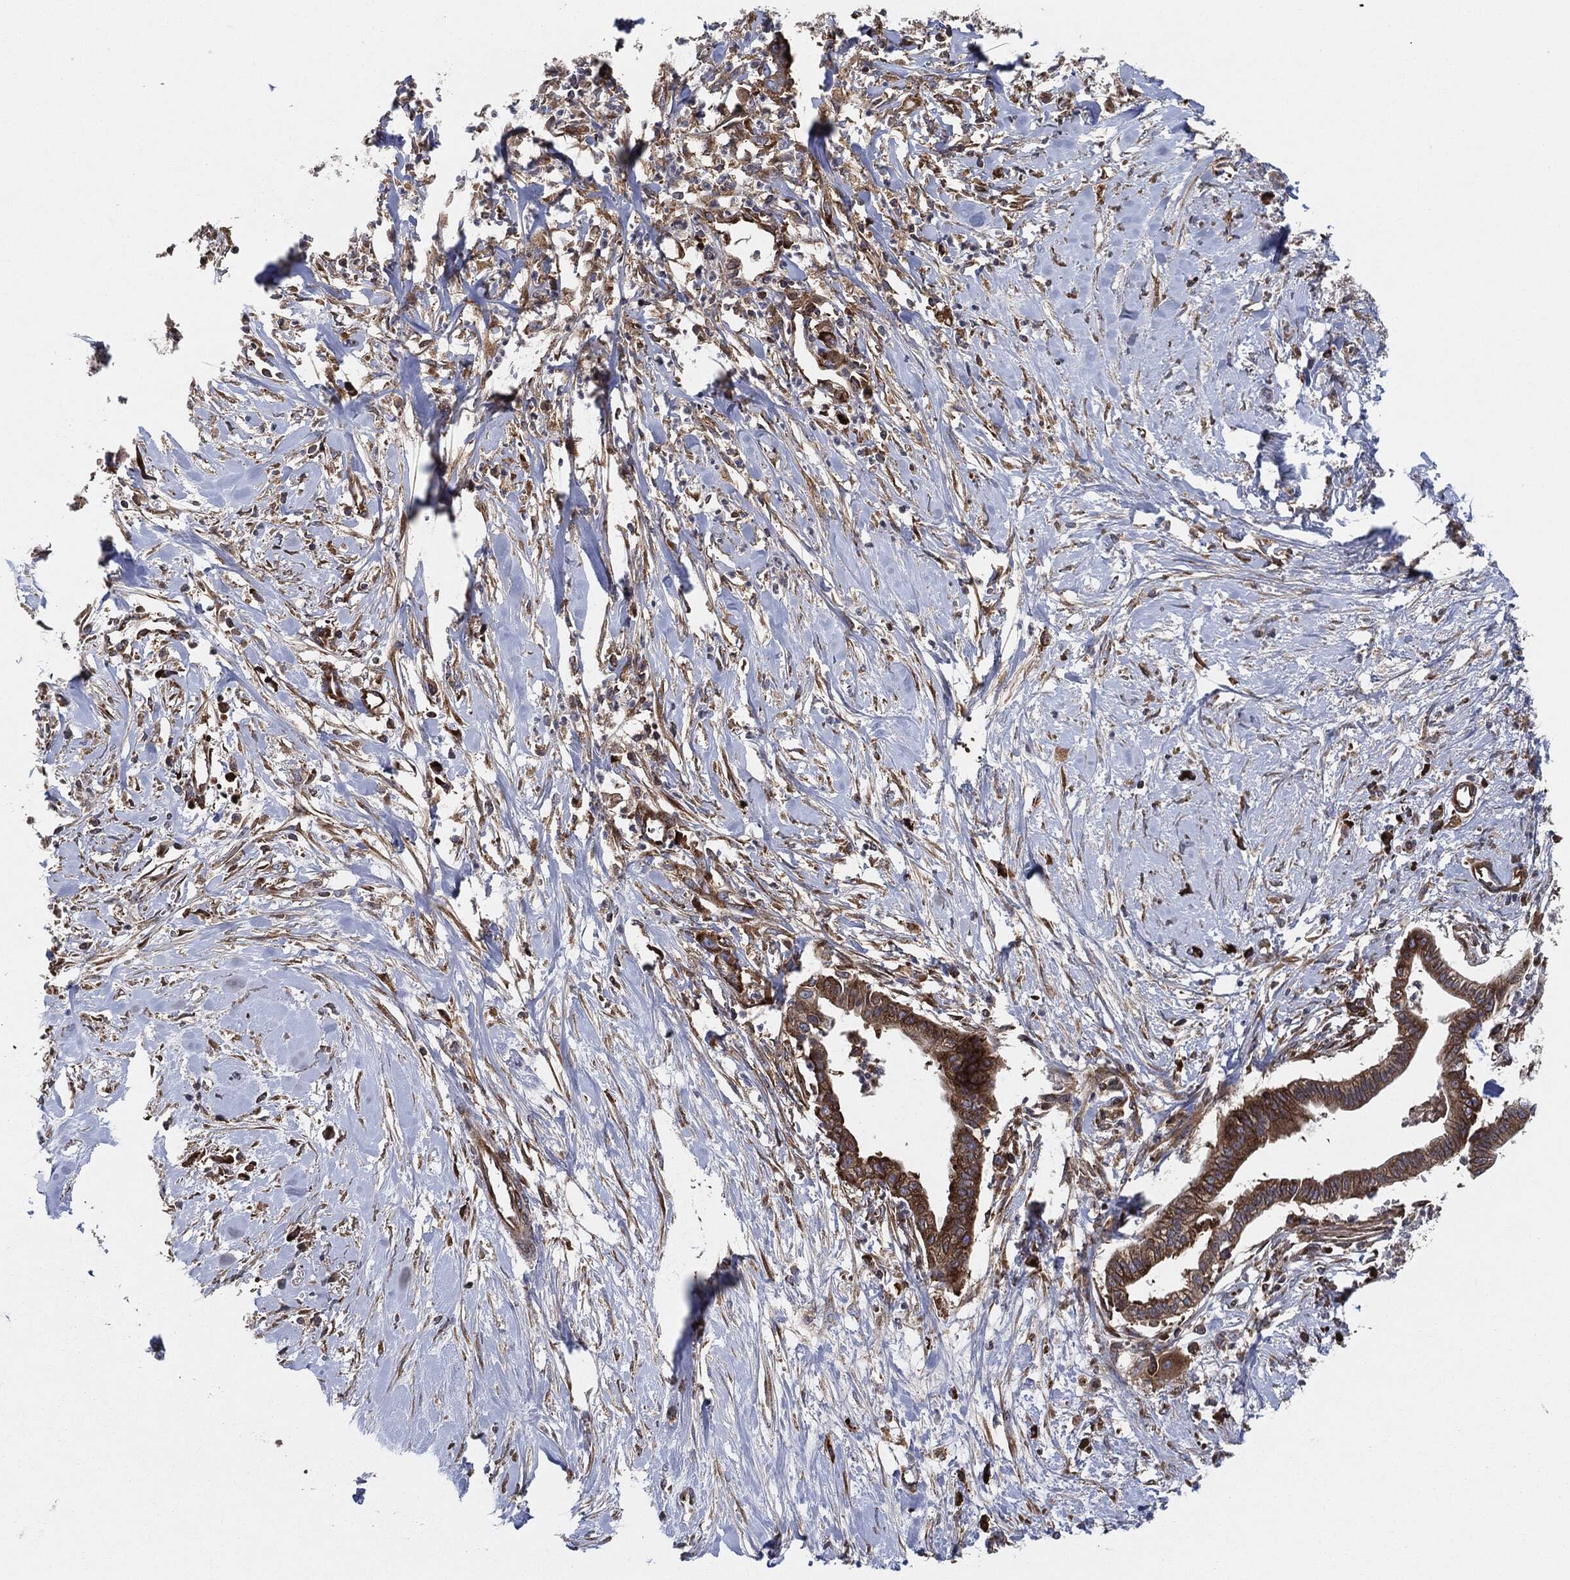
{"staining": {"intensity": "strong", "quantity": ">75%", "location": "cytoplasmic/membranous"}, "tissue": "pancreatic cancer", "cell_type": "Tumor cells", "image_type": "cancer", "snomed": [{"axis": "morphology", "description": "Normal tissue, NOS"}, {"axis": "morphology", "description": "Adenocarcinoma, NOS"}, {"axis": "topography", "description": "Pancreas"}], "caption": "Protein expression analysis of adenocarcinoma (pancreatic) displays strong cytoplasmic/membranous staining in approximately >75% of tumor cells.", "gene": "EIF2S2", "patient": {"sex": "female", "age": 58}}